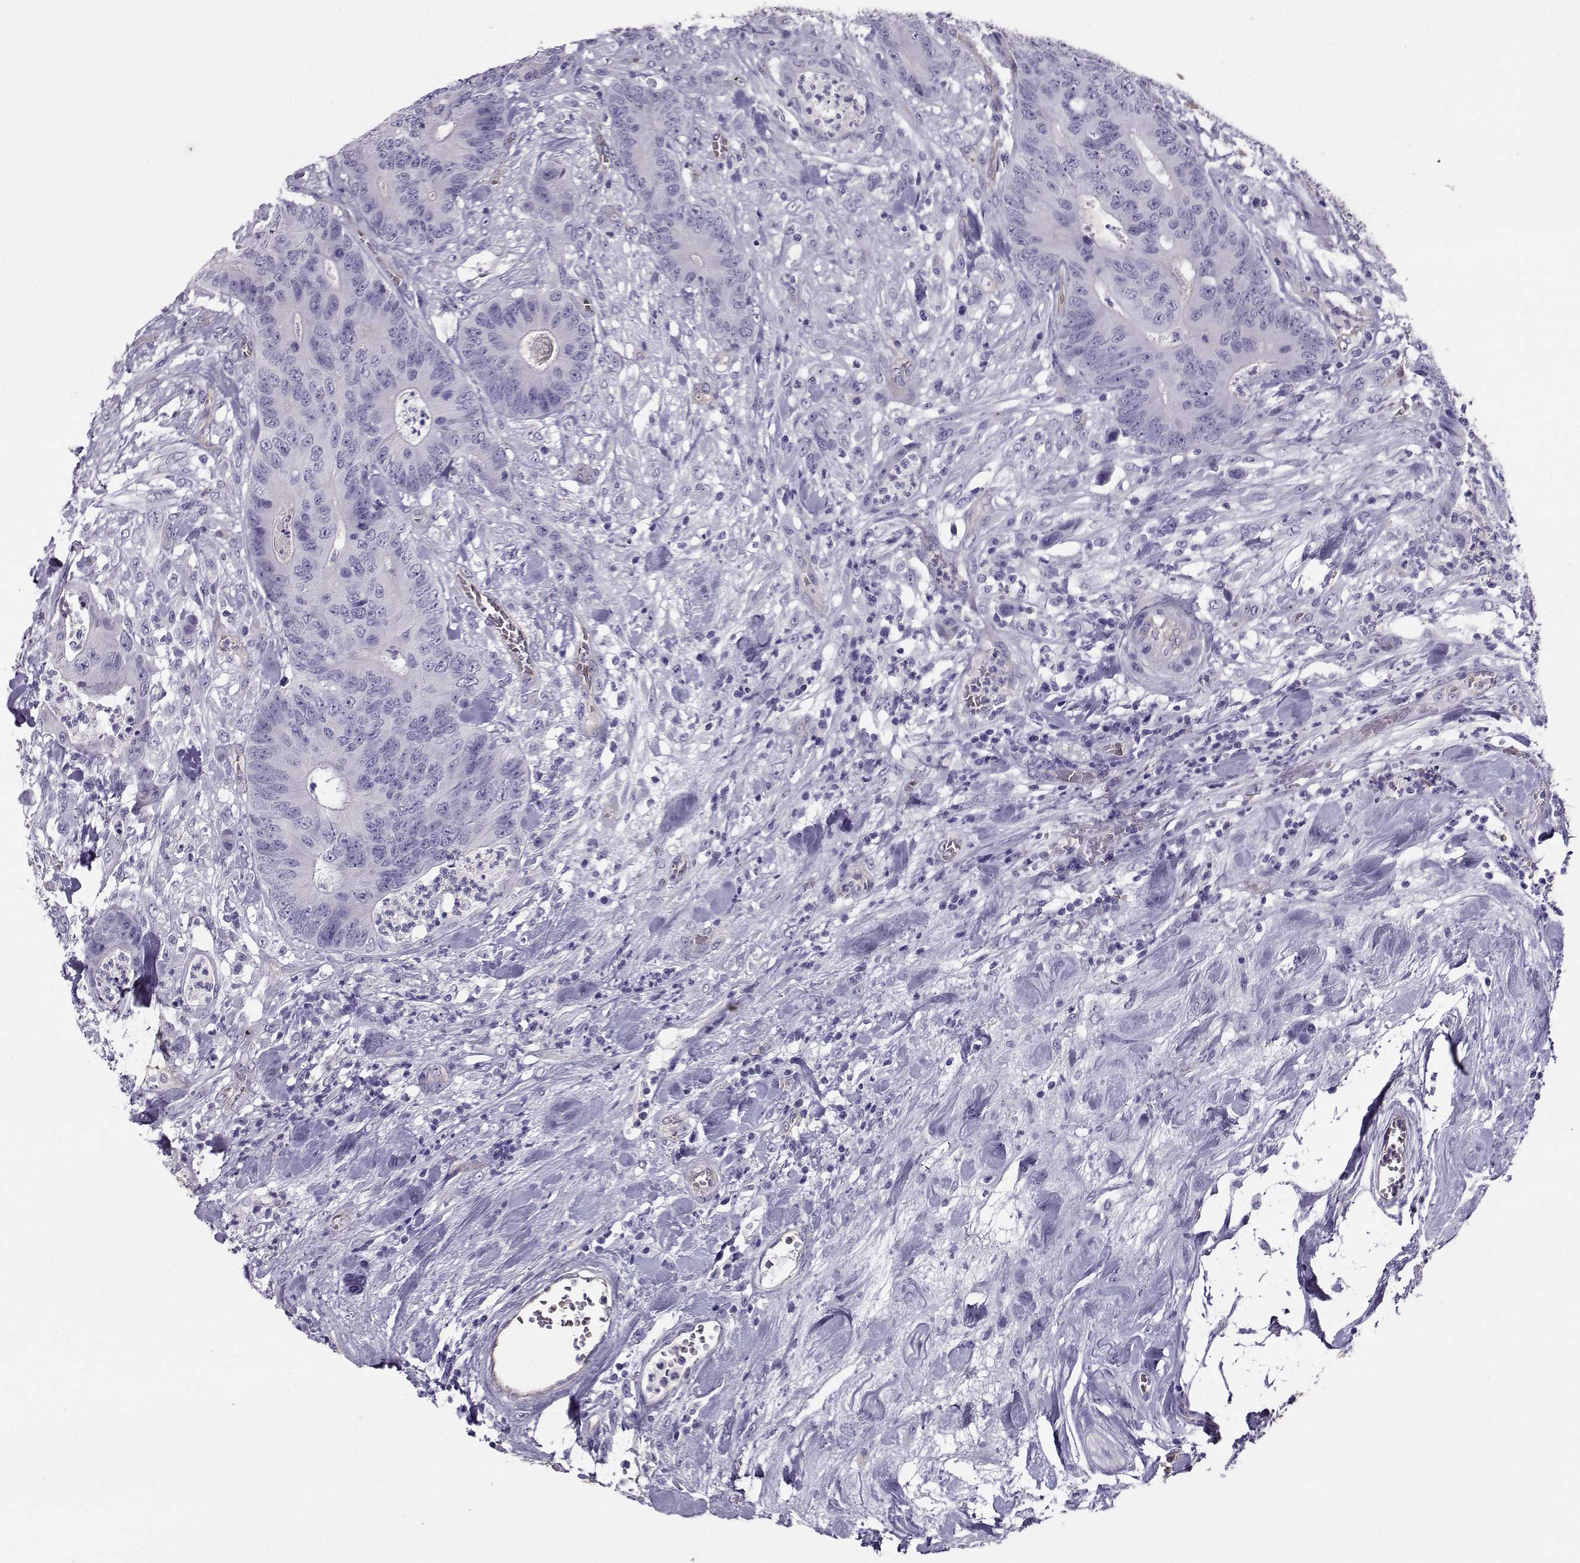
{"staining": {"intensity": "weak", "quantity": "25%-75%", "location": "cytoplasmic/membranous"}, "tissue": "colorectal cancer", "cell_type": "Tumor cells", "image_type": "cancer", "snomed": [{"axis": "morphology", "description": "Adenocarcinoma, NOS"}, {"axis": "topography", "description": "Colon"}], "caption": "Immunohistochemical staining of human colorectal cancer displays low levels of weak cytoplasmic/membranous protein staining in approximately 25%-75% of tumor cells. (Stains: DAB in brown, nuclei in blue, Microscopy: brightfield microscopy at high magnification).", "gene": "CLUL1", "patient": {"sex": "male", "age": 84}}